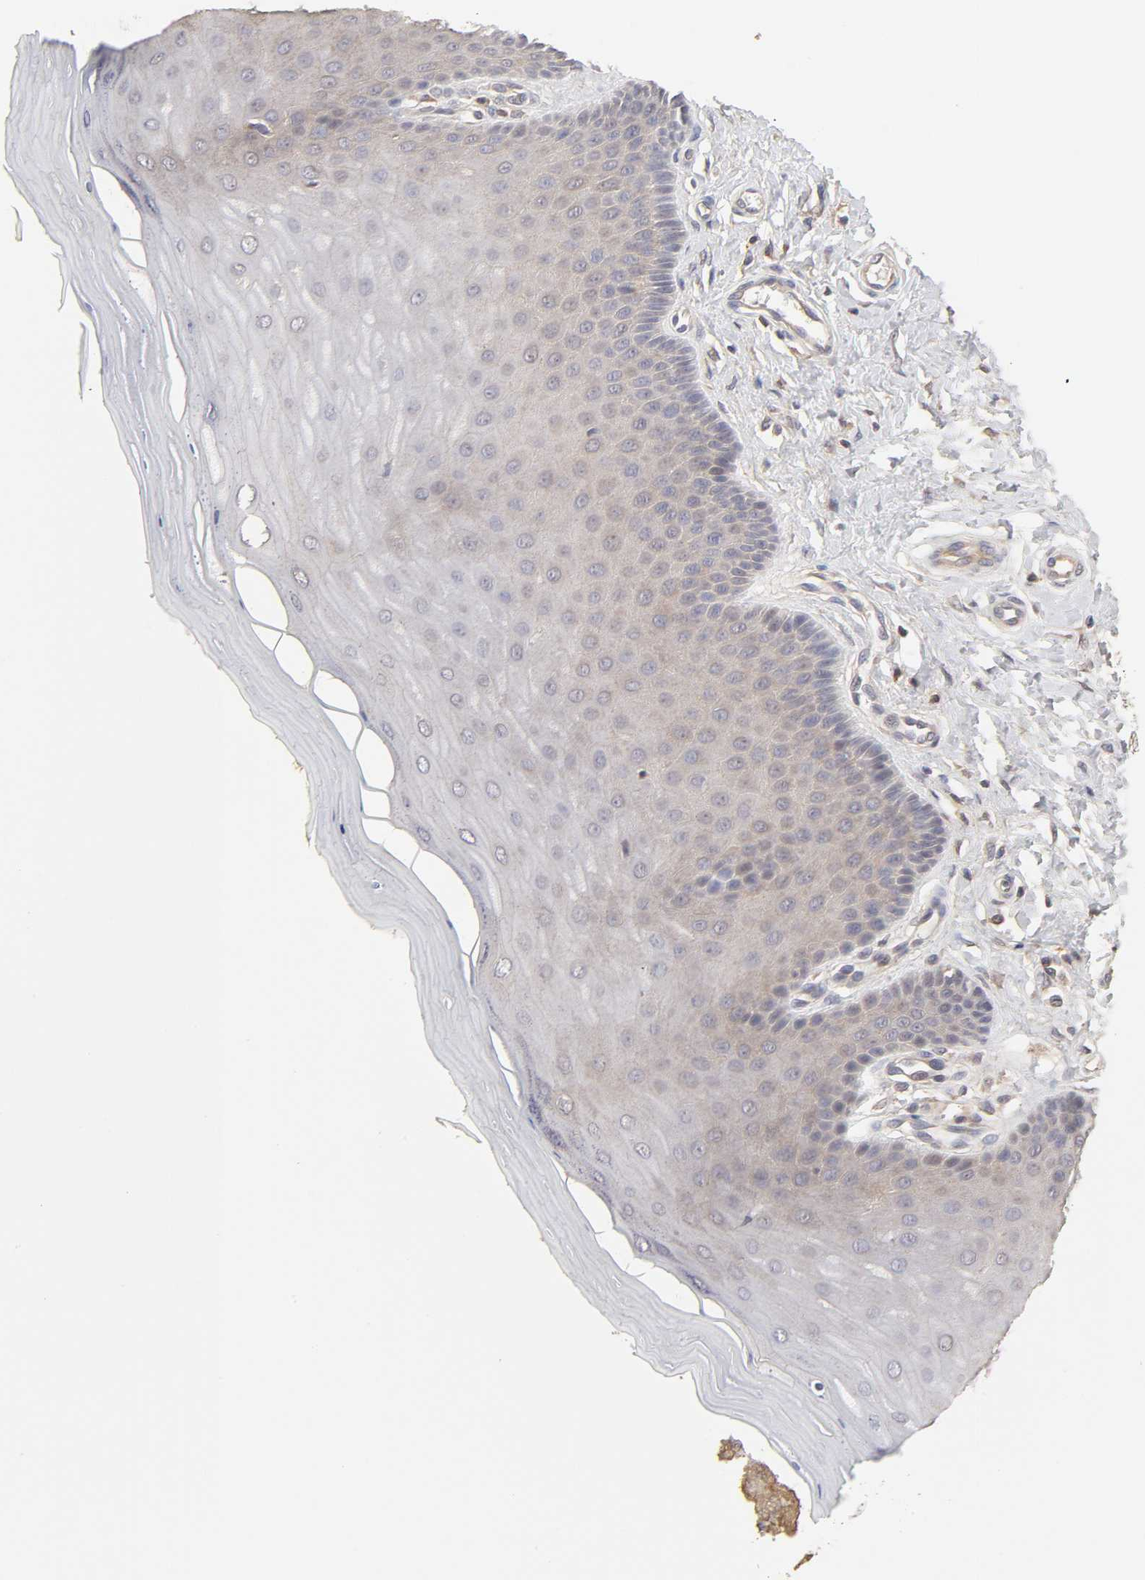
{"staining": {"intensity": "weak", "quantity": ">75%", "location": "cytoplasmic/membranous"}, "tissue": "cervix", "cell_type": "Glandular cells", "image_type": "normal", "snomed": [{"axis": "morphology", "description": "Normal tissue, NOS"}, {"axis": "topography", "description": "Cervix"}], "caption": "Human cervix stained with a brown dye displays weak cytoplasmic/membranous positive positivity in about >75% of glandular cells.", "gene": "AP1G2", "patient": {"sex": "female", "age": 55}}